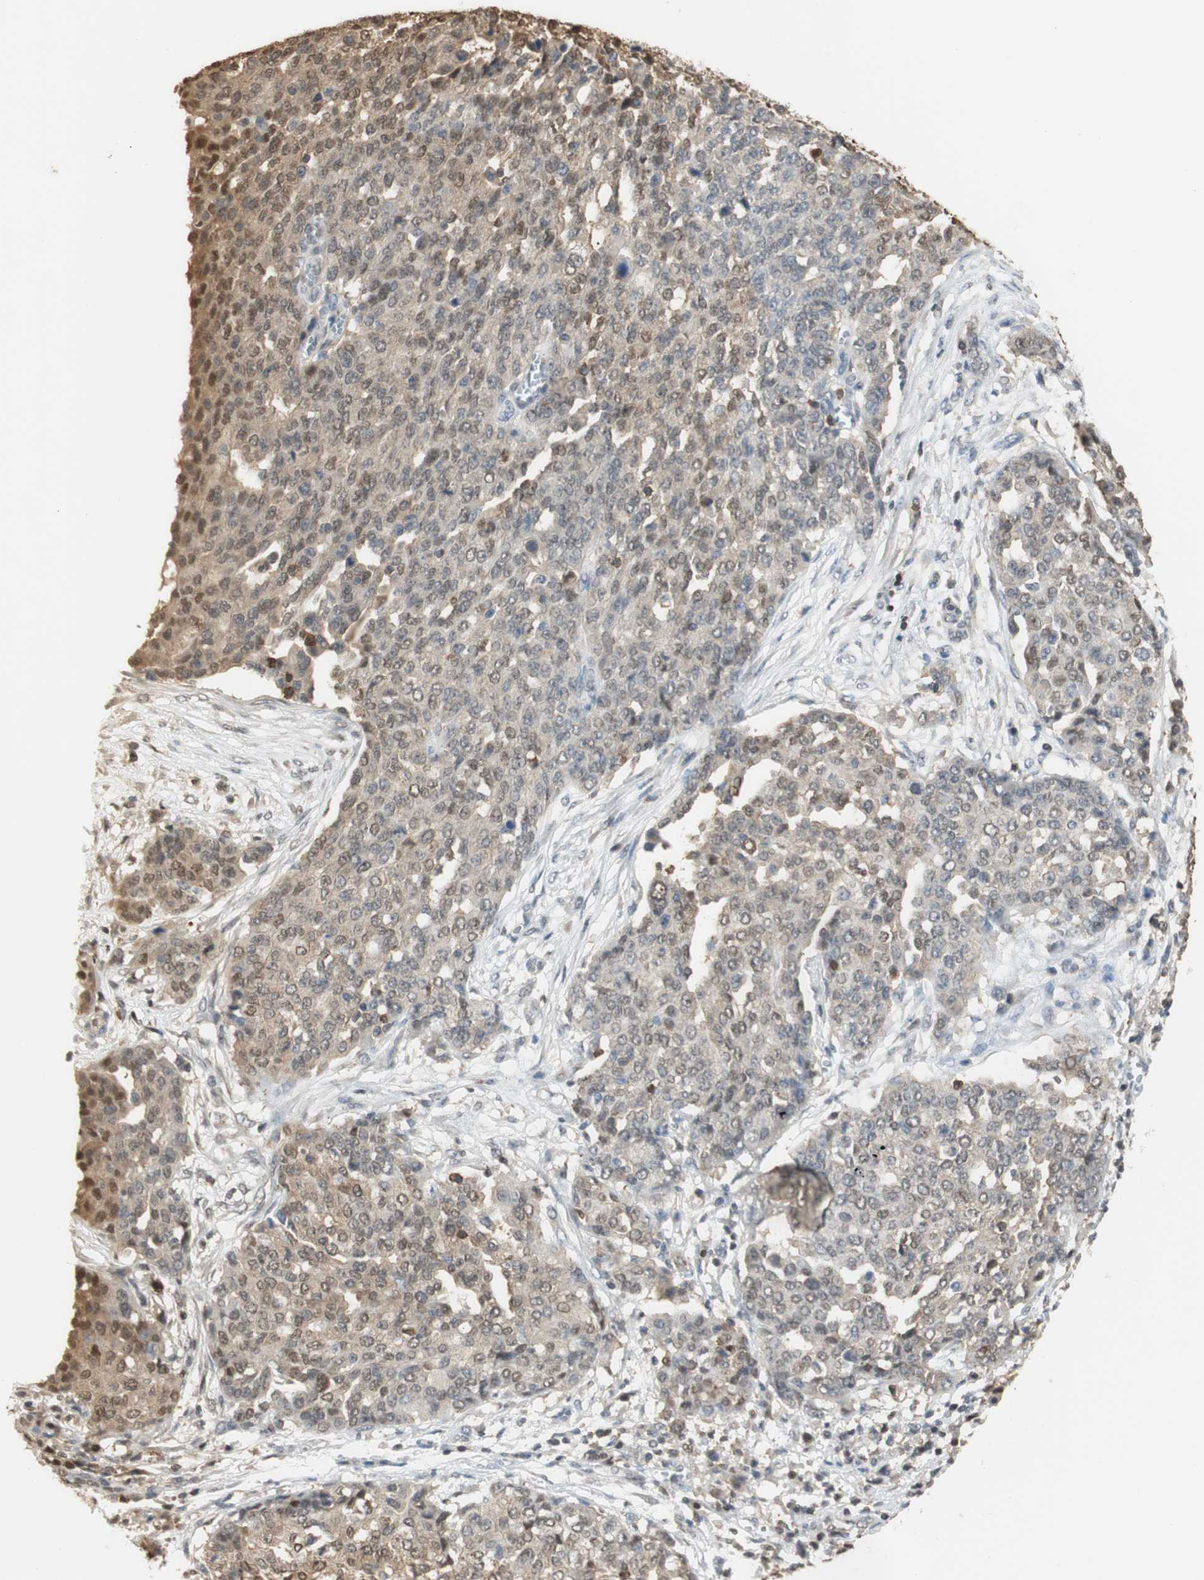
{"staining": {"intensity": "weak", "quantity": ">75%", "location": "cytoplasmic/membranous,nuclear"}, "tissue": "ovarian cancer", "cell_type": "Tumor cells", "image_type": "cancer", "snomed": [{"axis": "morphology", "description": "Cystadenocarcinoma, serous, NOS"}, {"axis": "topography", "description": "Soft tissue"}, {"axis": "topography", "description": "Ovary"}], "caption": "Approximately >75% of tumor cells in human serous cystadenocarcinoma (ovarian) demonstrate weak cytoplasmic/membranous and nuclear protein positivity as visualized by brown immunohistochemical staining.", "gene": "NAP1L4", "patient": {"sex": "female", "age": 57}}